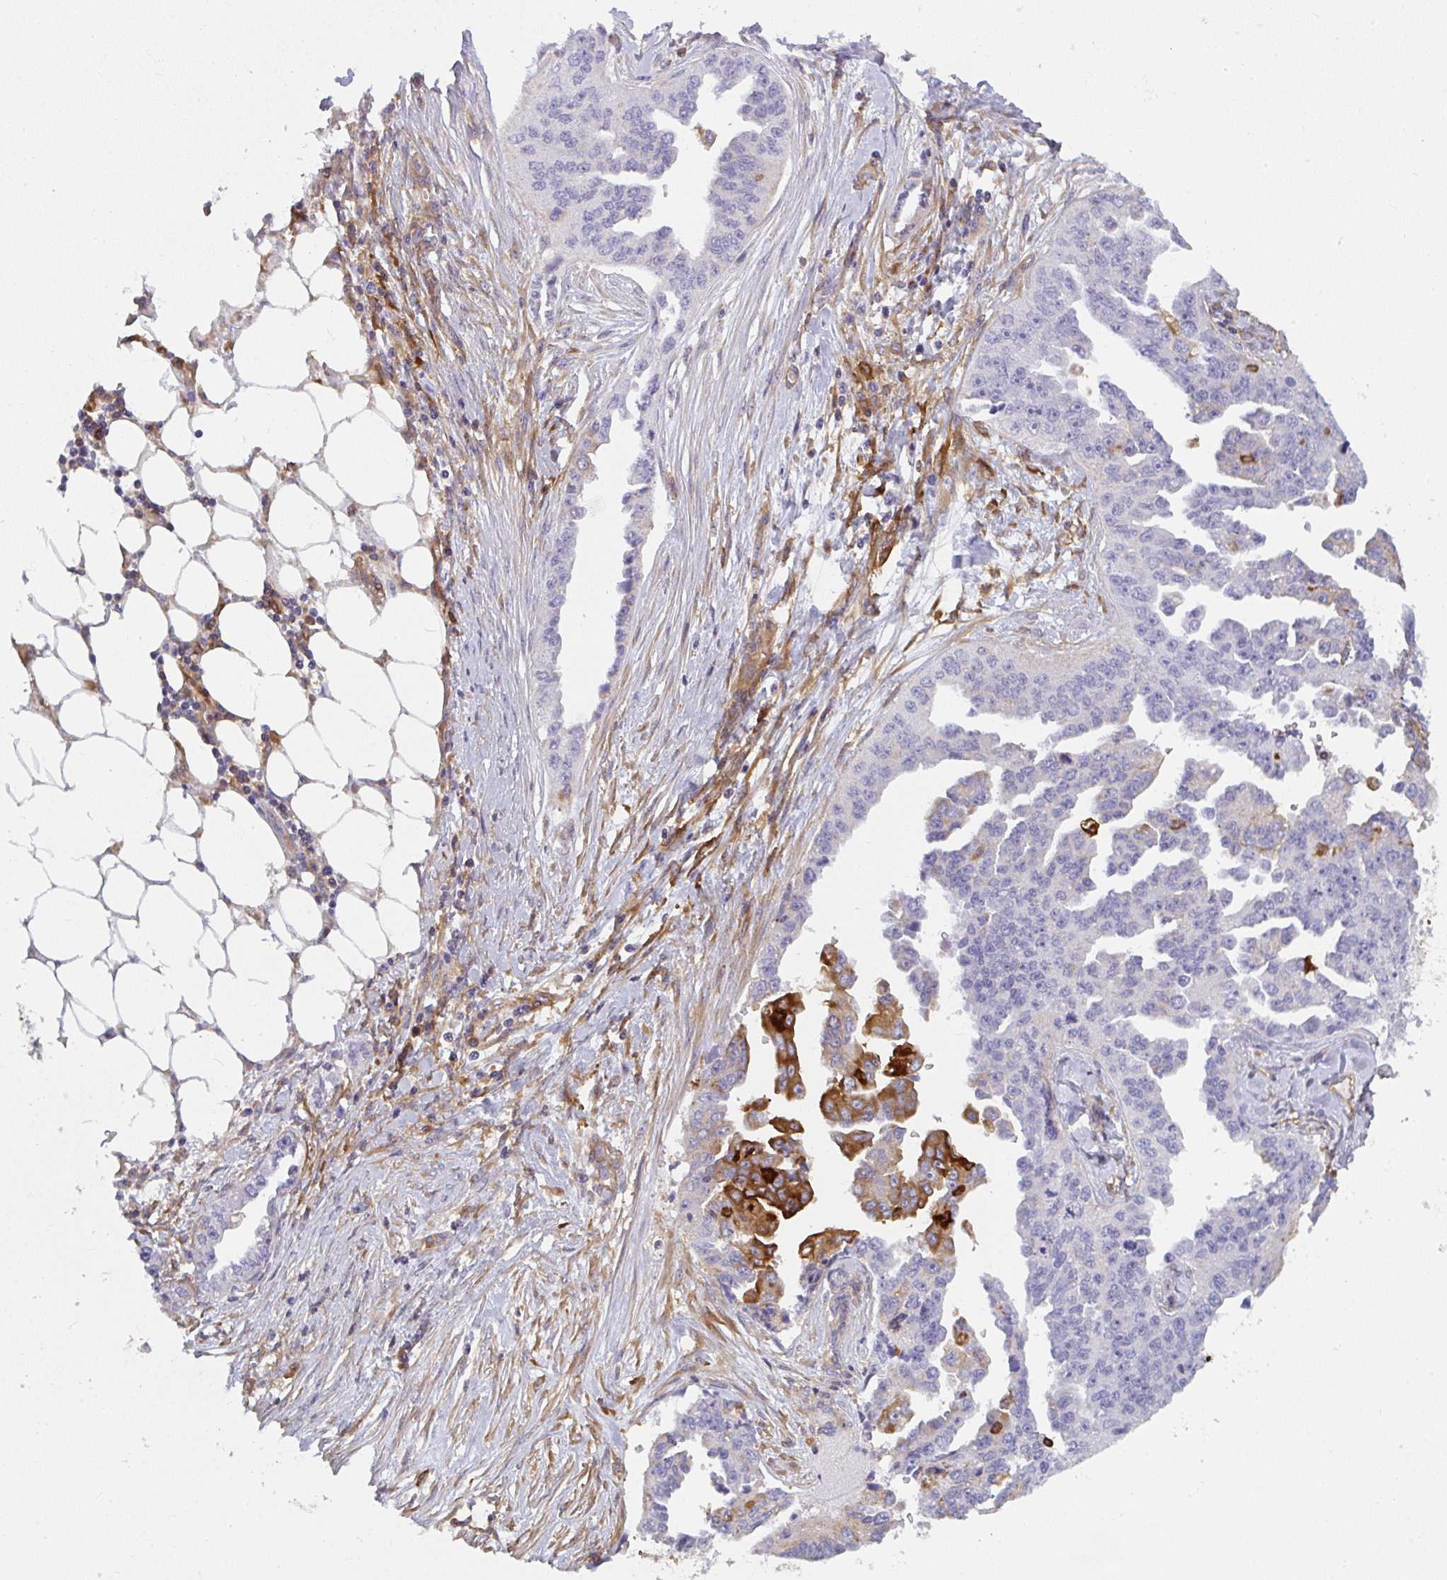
{"staining": {"intensity": "strong", "quantity": "<25%", "location": "cytoplasmic/membranous"}, "tissue": "ovarian cancer", "cell_type": "Tumor cells", "image_type": "cancer", "snomed": [{"axis": "morphology", "description": "Cystadenocarcinoma, serous, NOS"}, {"axis": "topography", "description": "Ovary"}], "caption": "This image displays ovarian serous cystadenocarcinoma stained with IHC to label a protein in brown. The cytoplasmic/membranous of tumor cells show strong positivity for the protein. Nuclei are counter-stained blue.", "gene": "IFIT3", "patient": {"sex": "female", "age": 75}}